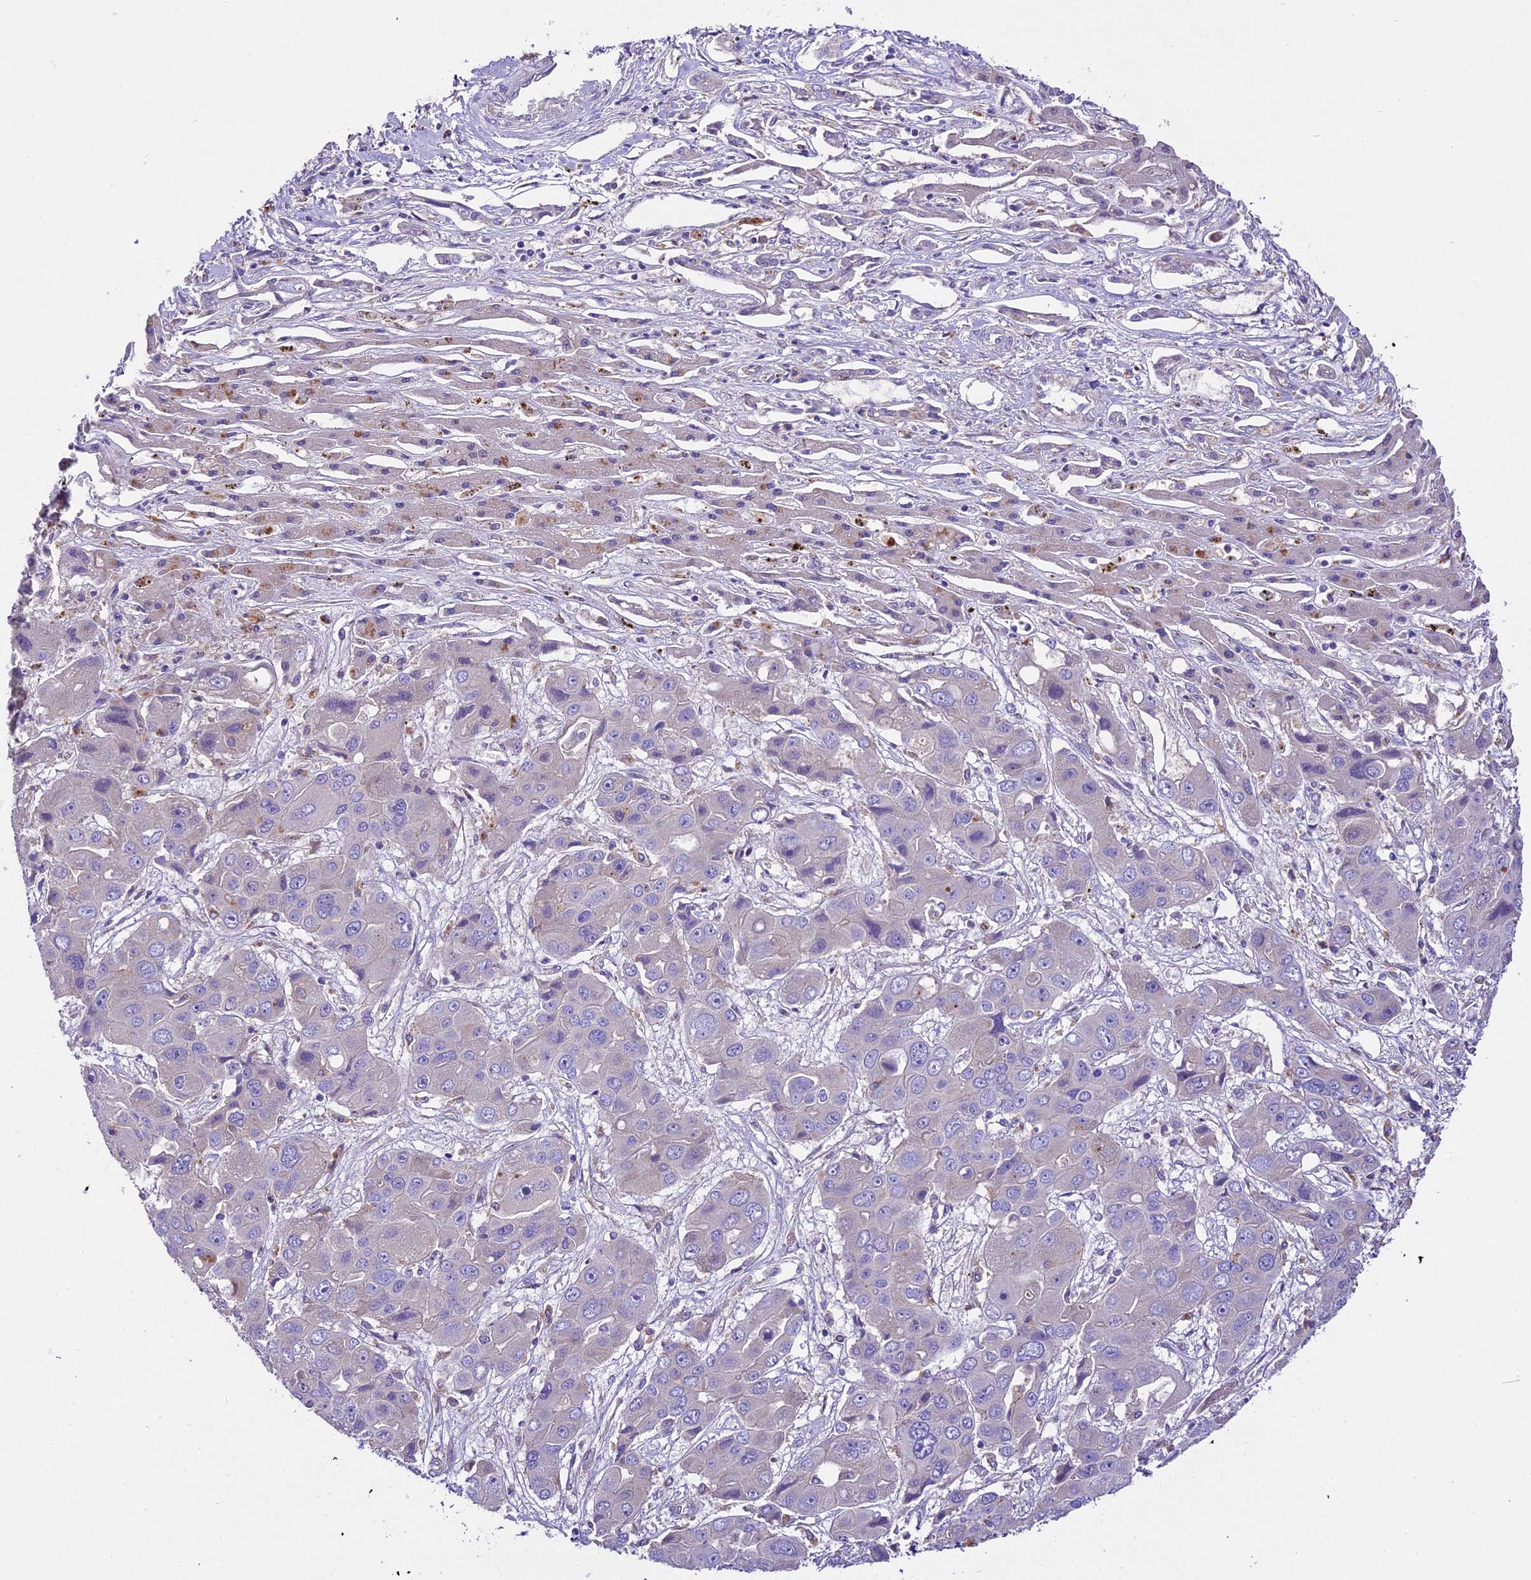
{"staining": {"intensity": "negative", "quantity": "none", "location": "none"}, "tissue": "liver cancer", "cell_type": "Tumor cells", "image_type": "cancer", "snomed": [{"axis": "morphology", "description": "Cholangiocarcinoma"}, {"axis": "topography", "description": "Liver"}], "caption": "Cholangiocarcinoma (liver) was stained to show a protein in brown. There is no significant positivity in tumor cells. (DAB (3,3'-diaminobenzidine) immunohistochemistry (IHC) visualized using brightfield microscopy, high magnification).", "gene": "PEMT", "patient": {"sex": "male", "age": 67}}